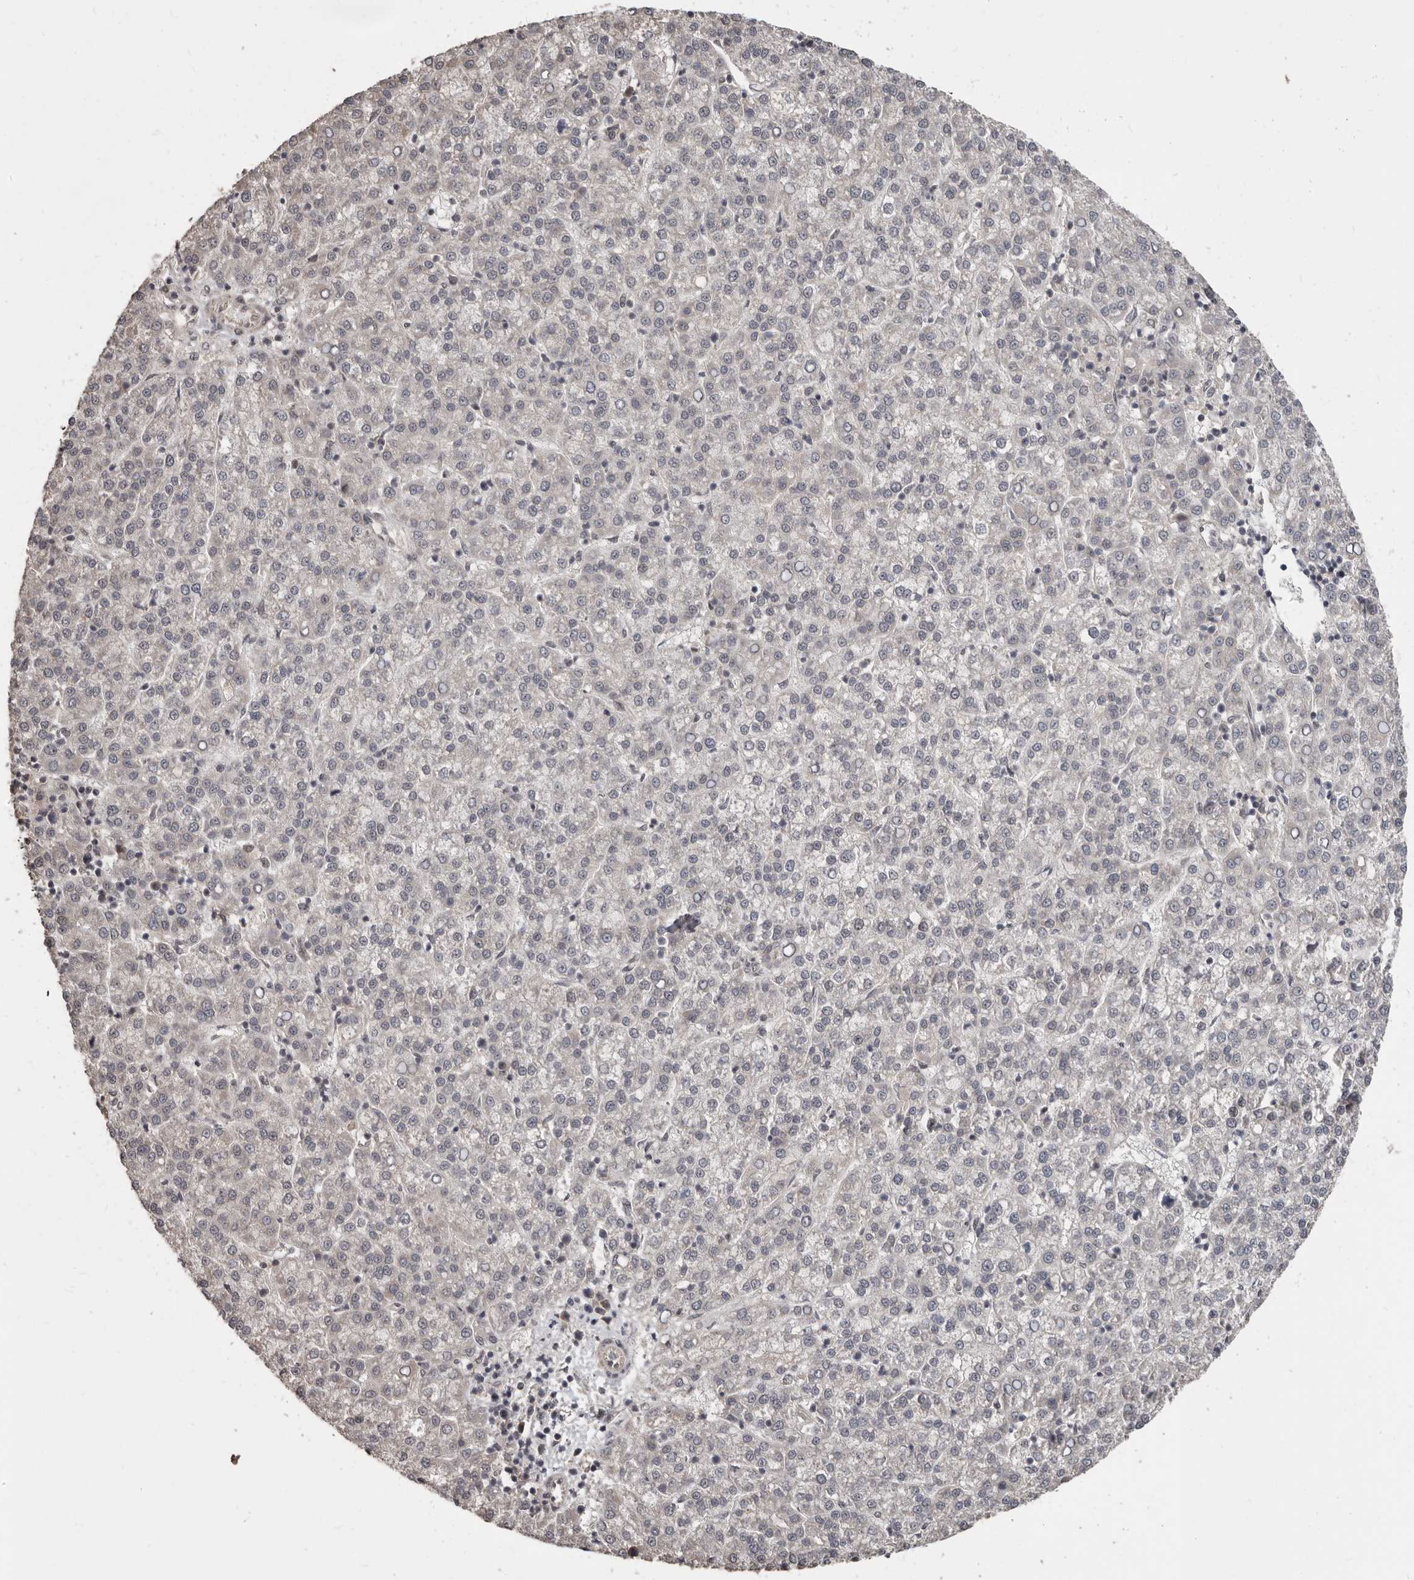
{"staining": {"intensity": "weak", "quantity": "<25%", "location": "cytoplasmic/membranous"}, "tissue": "liver cancer", "cell_type": "Tumor cells", "image_type": "cancer", "snomed": [{"axis": "morphology", "description": "Carcinoma, Hepatocellular, NOS"}, {"axis": "topography", "description": "Liver"}], "caption": "The photomicrograph shows no significant positivity in tumor cells of liver hepatocellular carcinoma.", "gene": "ZFP14", "patient": {"sex": "female", "age": 58}}